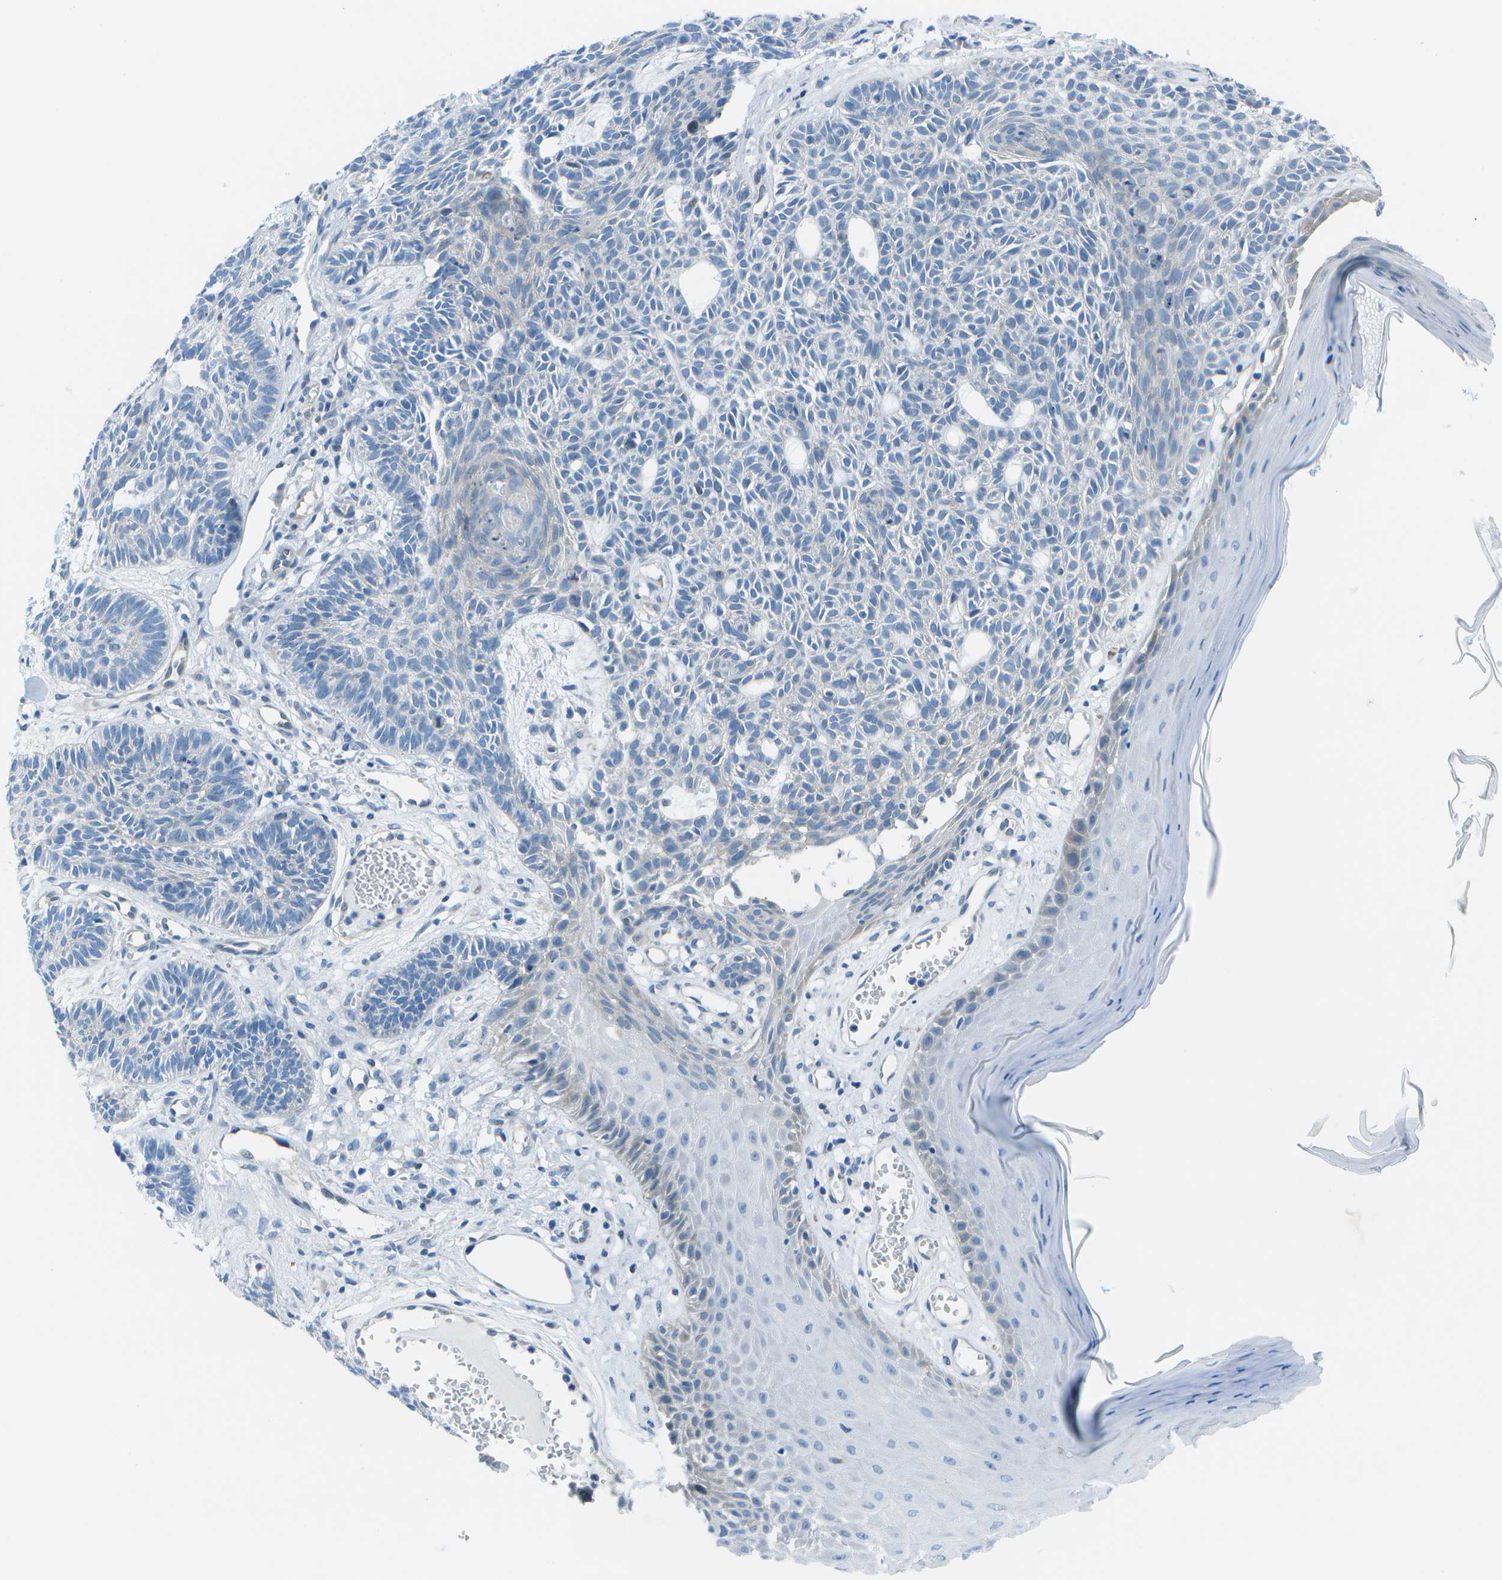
{"staining": {"intensity": "negative", "quantity": "none", "location": "none"}, "tissue": "skin cancer", "cell_type": "Tumor cells", "image_type": "cancer", "snomed": [{"axis": "morphology", "description": "Basal cell carcinoma"}, {"axis": "topography", "description": "Skin"}], "caption": "Basal cell carcinoma (skin) was stained to show a protein in brown. There is no significant staining in tumor cells. (DAB immunohistochemistry (IHC), high magnification).", "gene": "SORBS3", "patient": {"sex": "male", "age": 67}}